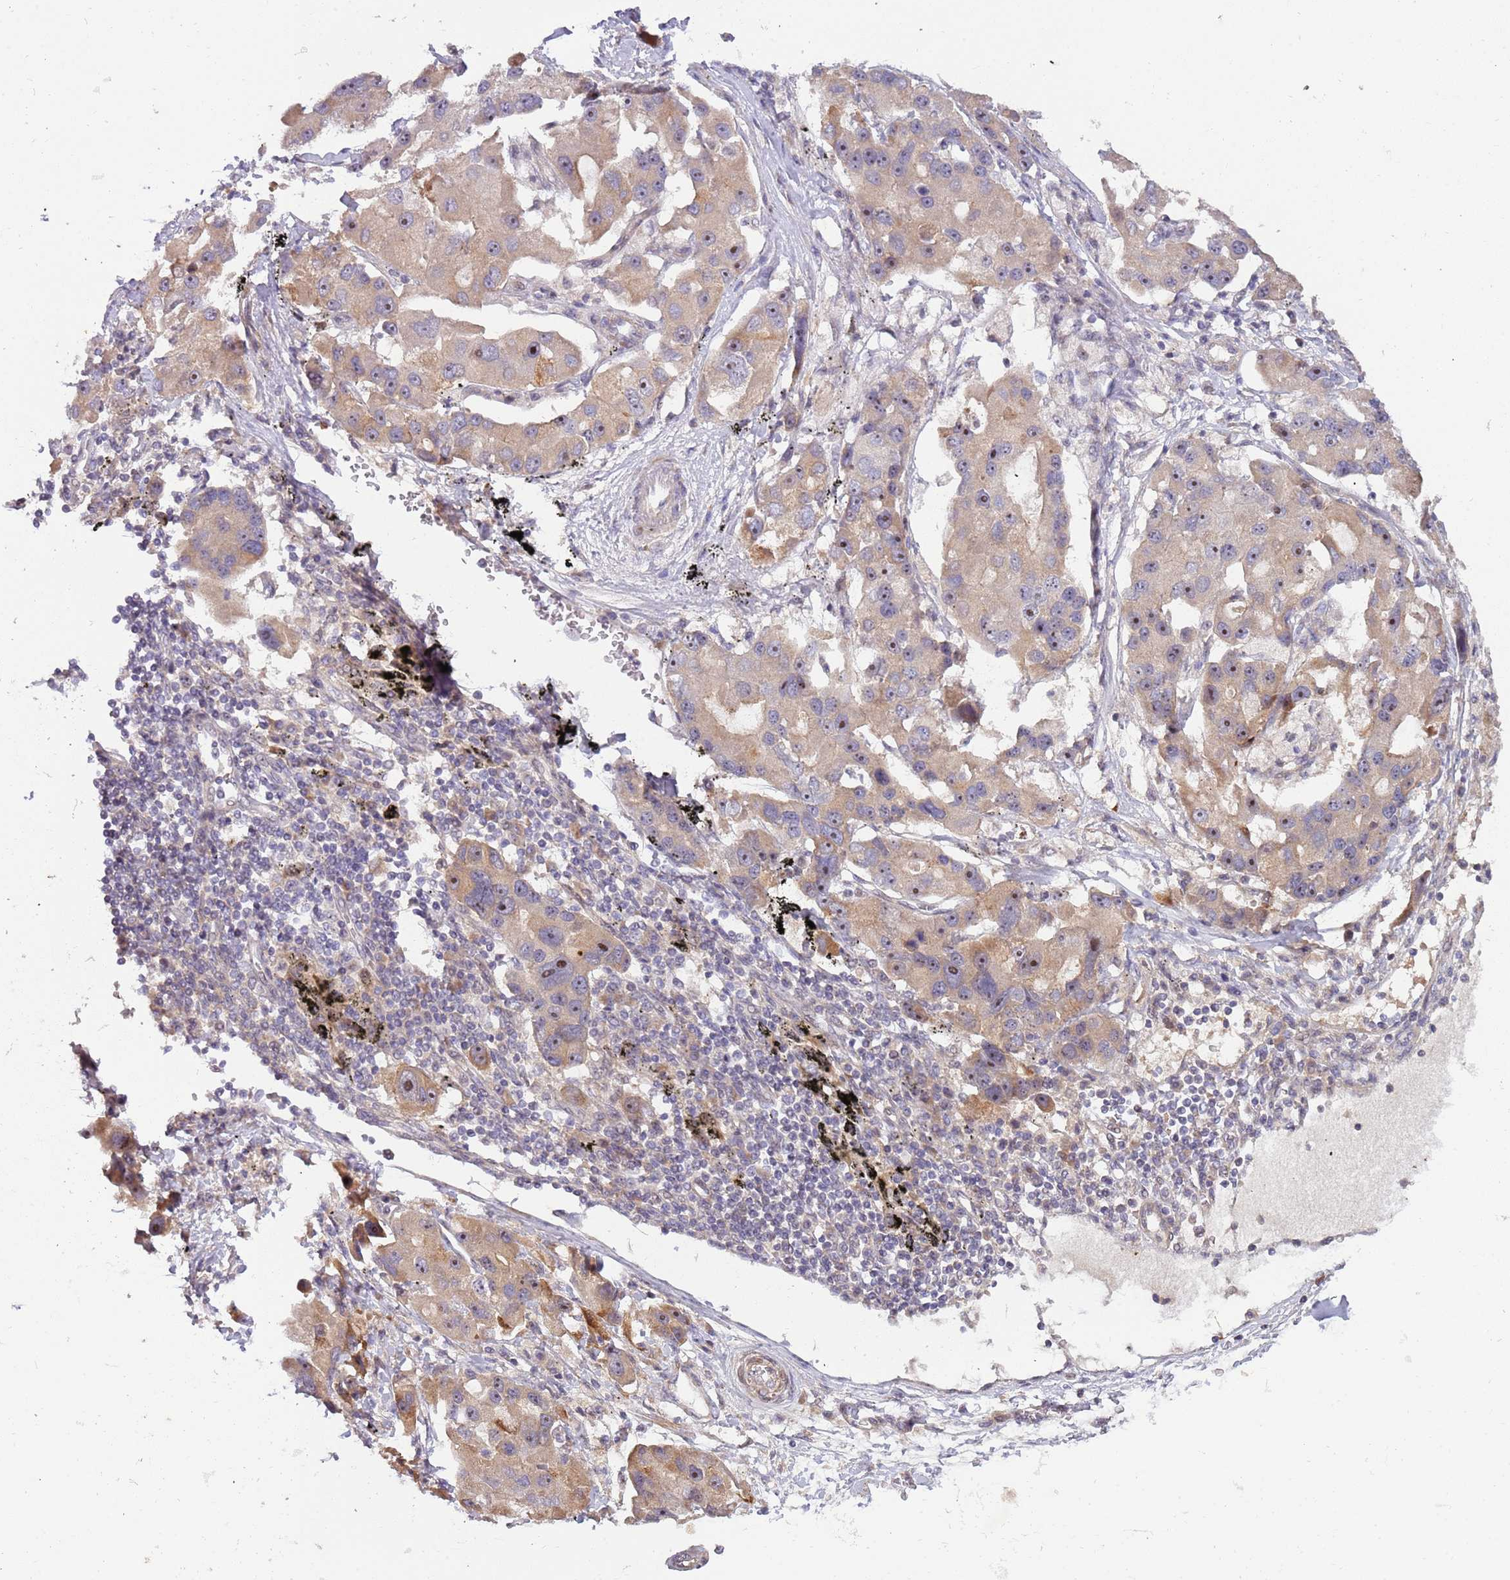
{"staining": {"intensity": "moderate", "quantity": ">75%", "location": "cytoplasmic/membranous,nuclear"}, "tissue": "lung cancer", "cell_type": "Tumor cells", "image_type": "cancer", "snomed": [{"axis": "morphology", "description": "Adenocarcinoma, NOS"}, {"axis": "topography", "description": "Lung"}], "caption": "Brown immunohistochemical staining in human lung adenocarcinoma demonstrates moderate cytoplasmic/membranous and nuclear expression in about >75% of tumor cells. (Stains: DAB in brown, nuclei in blue, Microscopy: brightfield microscopy at high magnification).", "gene": "TRAPPC6B", "patient": {"sex": "female", "age": 54}}